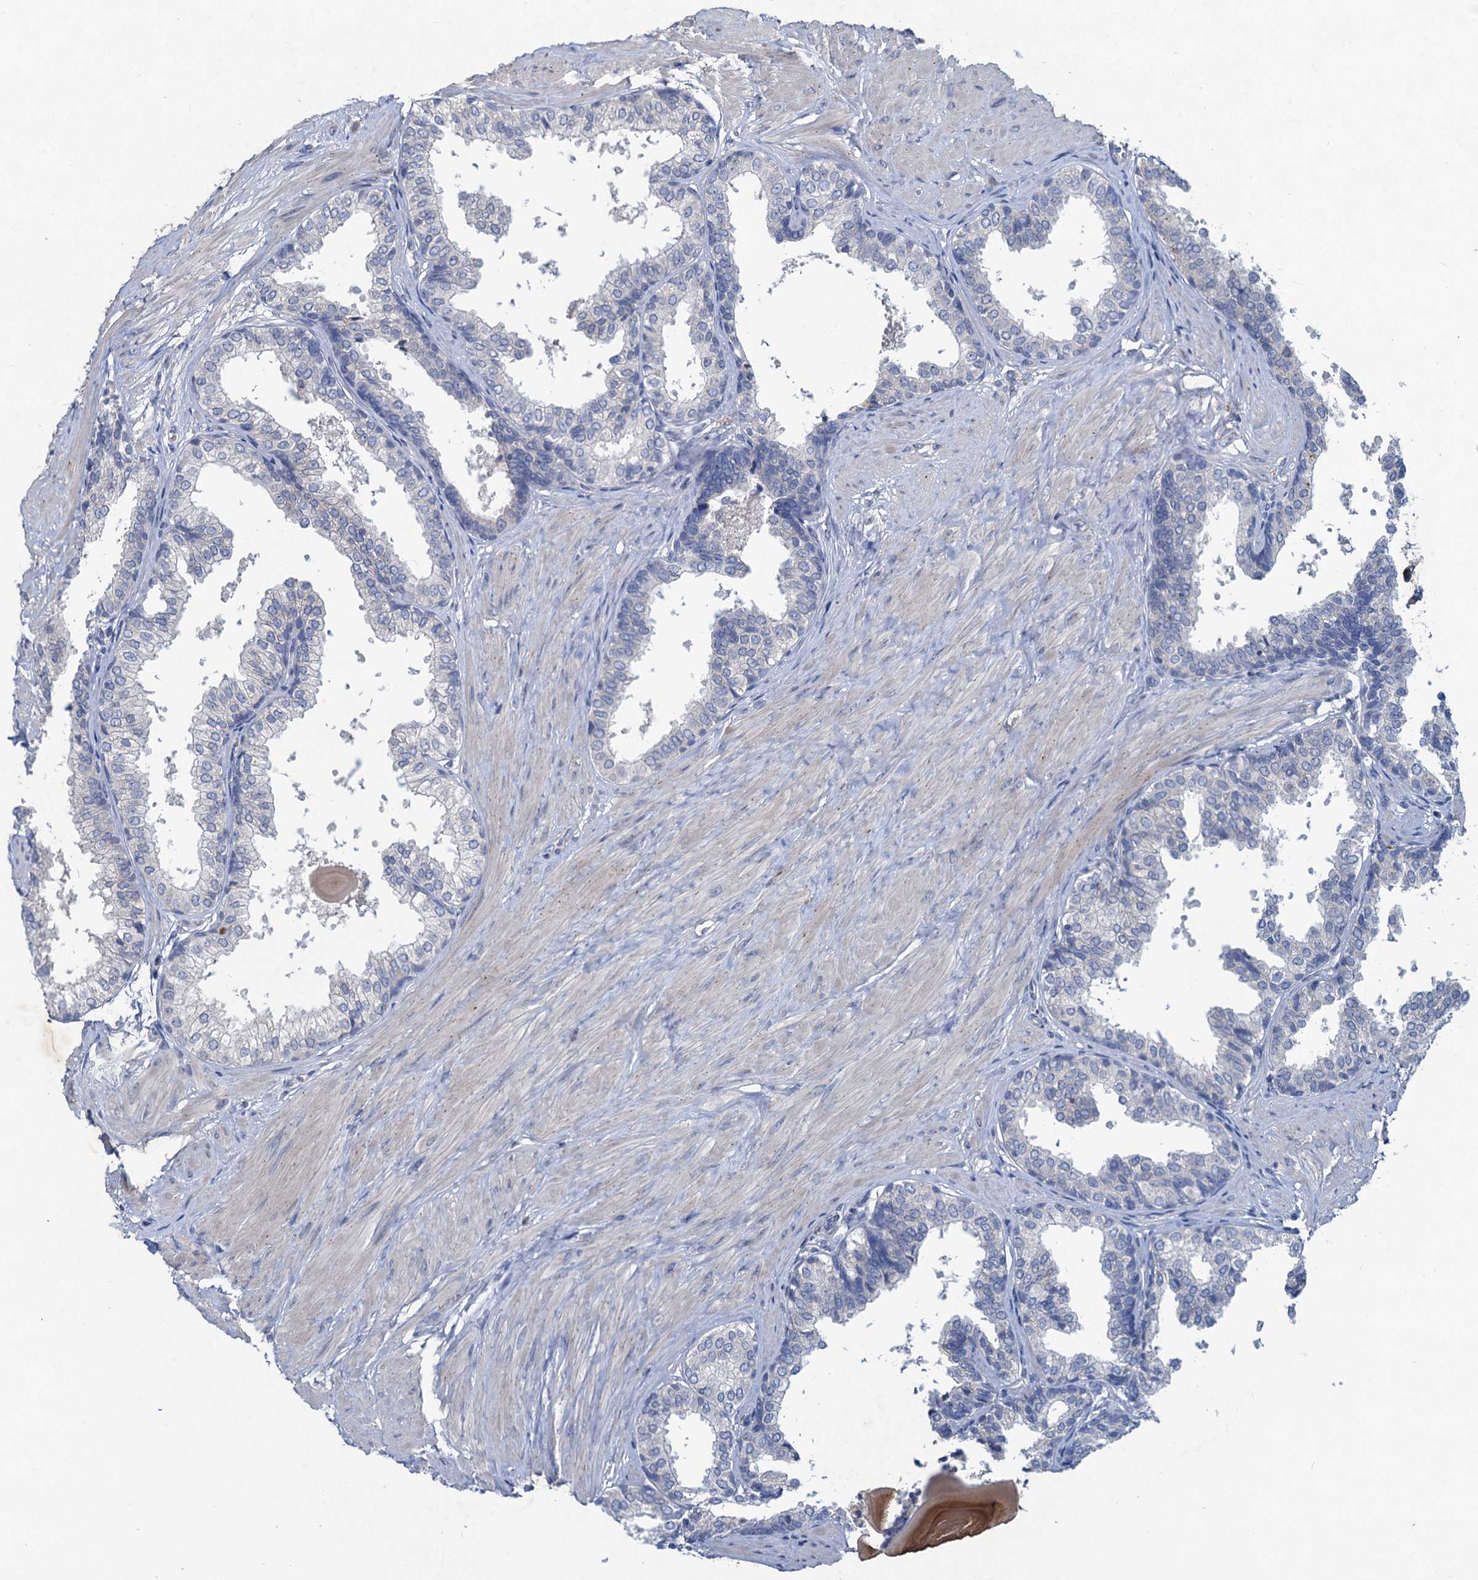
{"staining": {"intensity": "negative", "quantity": "none", "location": "none"}, "tissue": "prostate", "cell_type": "Glandular cells", "image_type": "normal", "snomed": [{"axis": "morphology", "description": "Normal tissue, NOS"}, {"axis": "topography", "description": "Prostate"}], "caption": "Immunohistochemistry histopathology image of unremarkable prostate: human prostate stained with DAB (3,3'-diaminobenzidine) displays no significant protein positivity in glandular cells.", "gene": "RTKN2", "patient": {"sex": "male", "age": 48}}